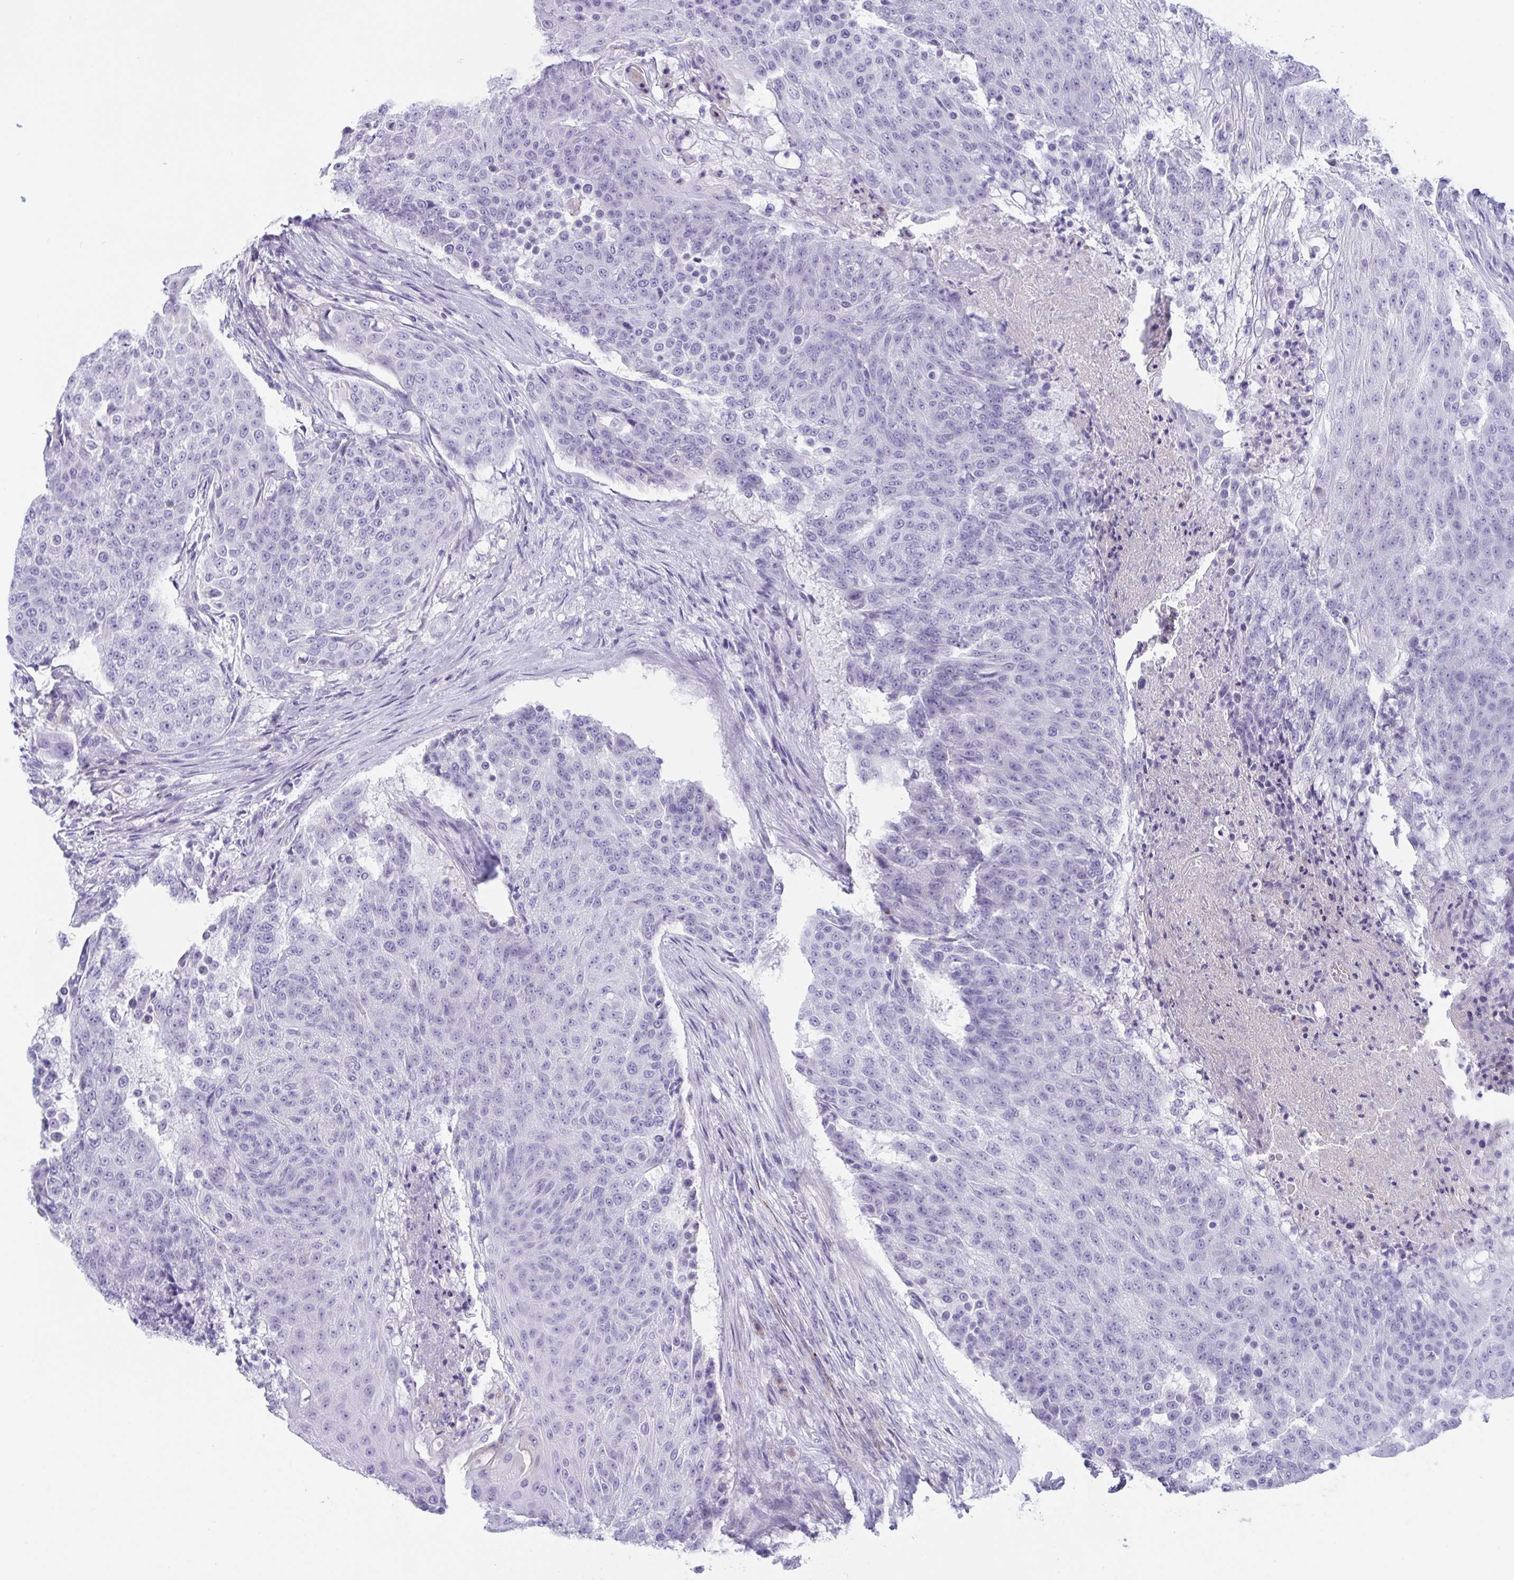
{"staining": {"intensity": "negative", "quantity": "none", "location": "none"}, "tissue": "urothelial cancer", "cell_type": "Tumor cells", "image_type": "cancer", "snomed": [{"axis": "morphology", "description": "Urothelial carcinoma, High grade"}, {"axis": "topography", "description": "Urinary bladder"}], "caption": "IHC of human high-grade urothelial carcinoma shows no staining in tumor cells. (DAB immunohistochemistry, high magnification).", "gene": "OXLD1", "patient": {"sex": "female", "age": 63}}